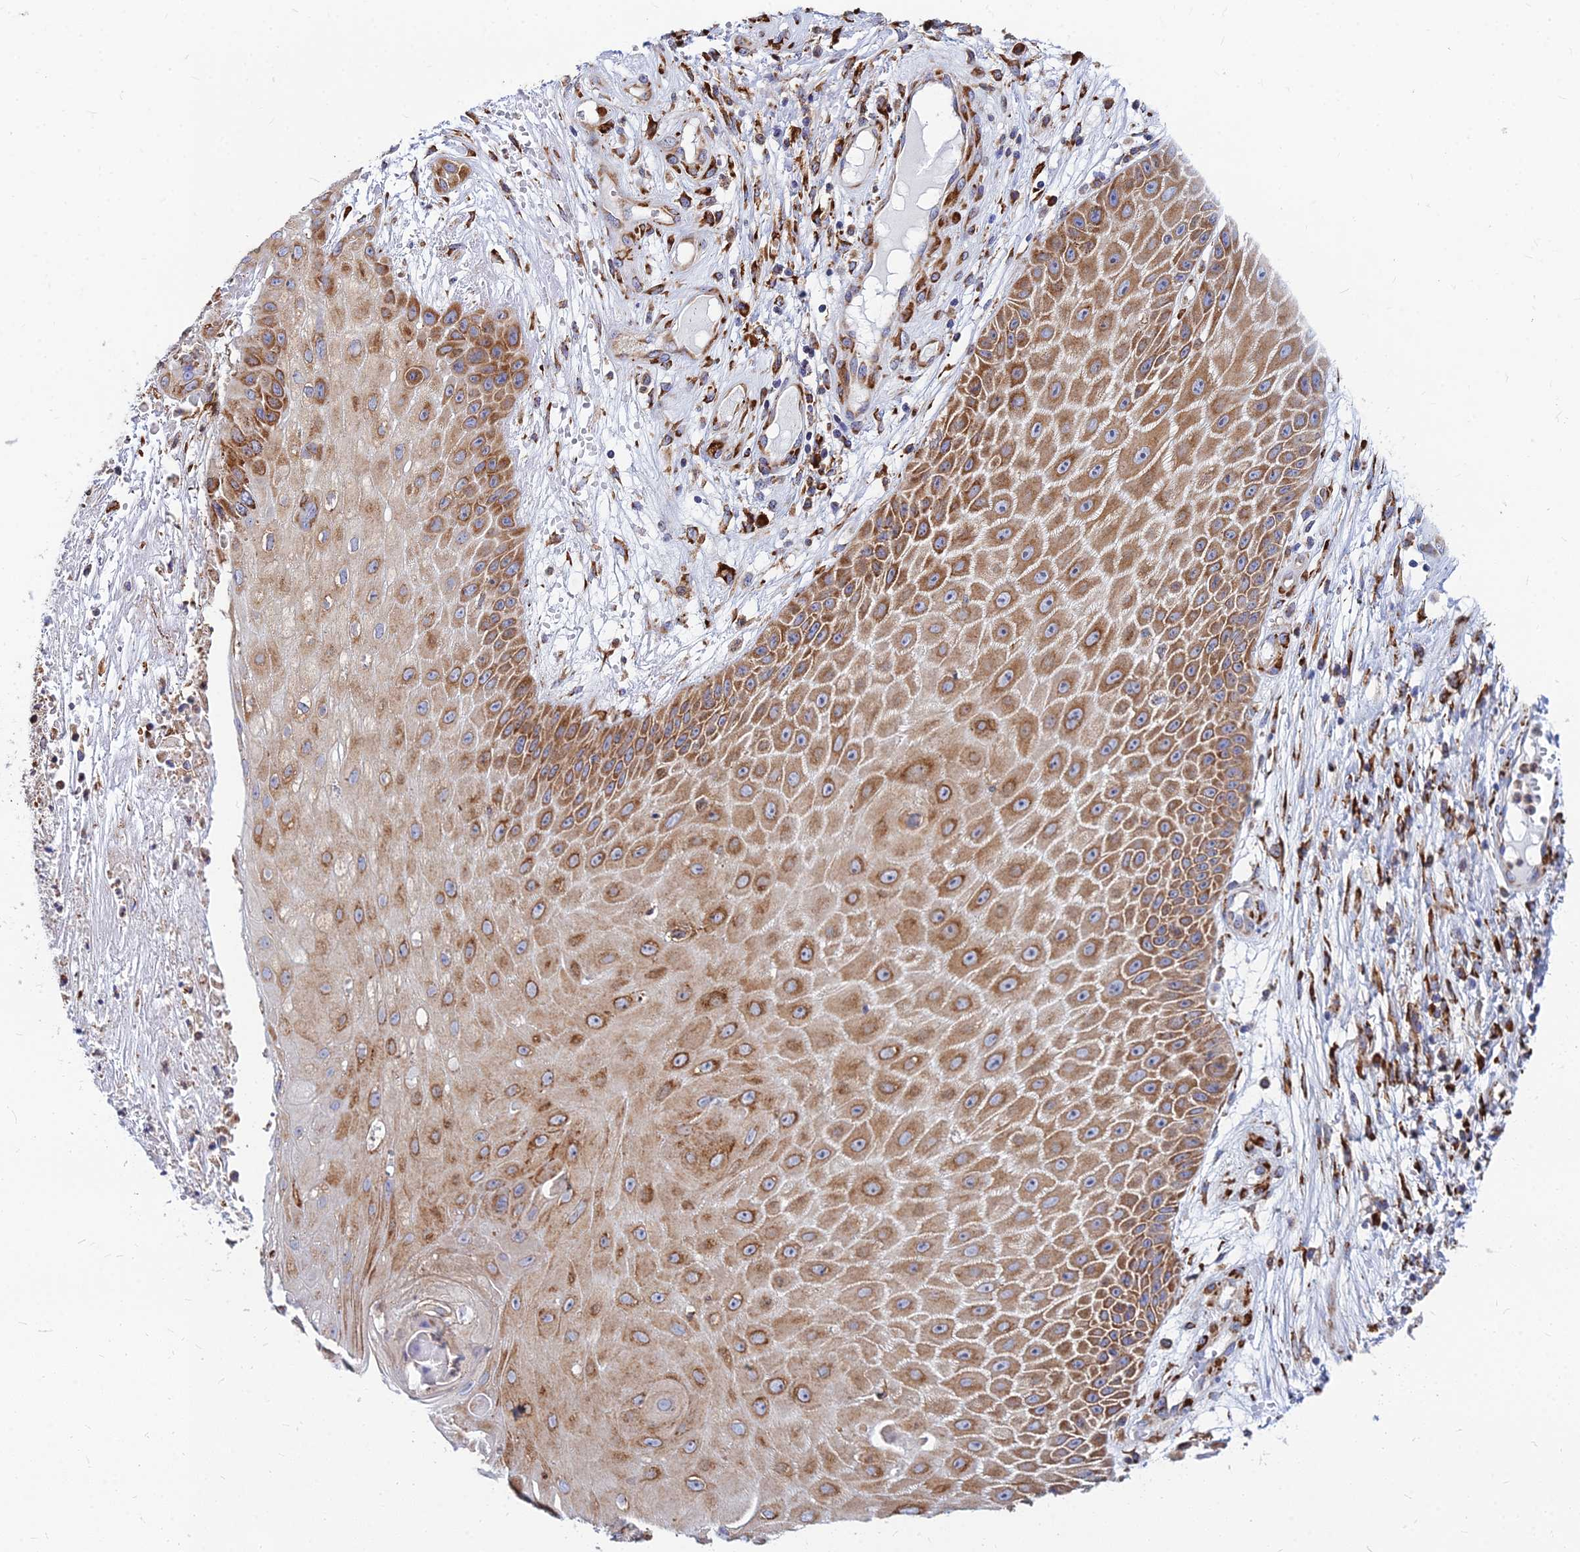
{"staining": {"intensity": "moderate", "quantity": ">75%", "location": "cytoplasmic/membranous"}, "tissue": "skin cancer", "cell_type": "Tumor cells", "image_type": "cancer", "snomed": [{"axis": "morphology", "description": "Squamous cell carcinoma, NOS"}, {"axis": "topography", "description": "Skin"}], "caption": "A histopathology image showing moderate cytoplasmic/membranous staining in approximately >75% of tumor cells in squamous cell carcinoma (skin), as visualized by brown immunohistochemical staining.", "gene": "CCT6B", "patient": {"sex": "male", "age": 70}}